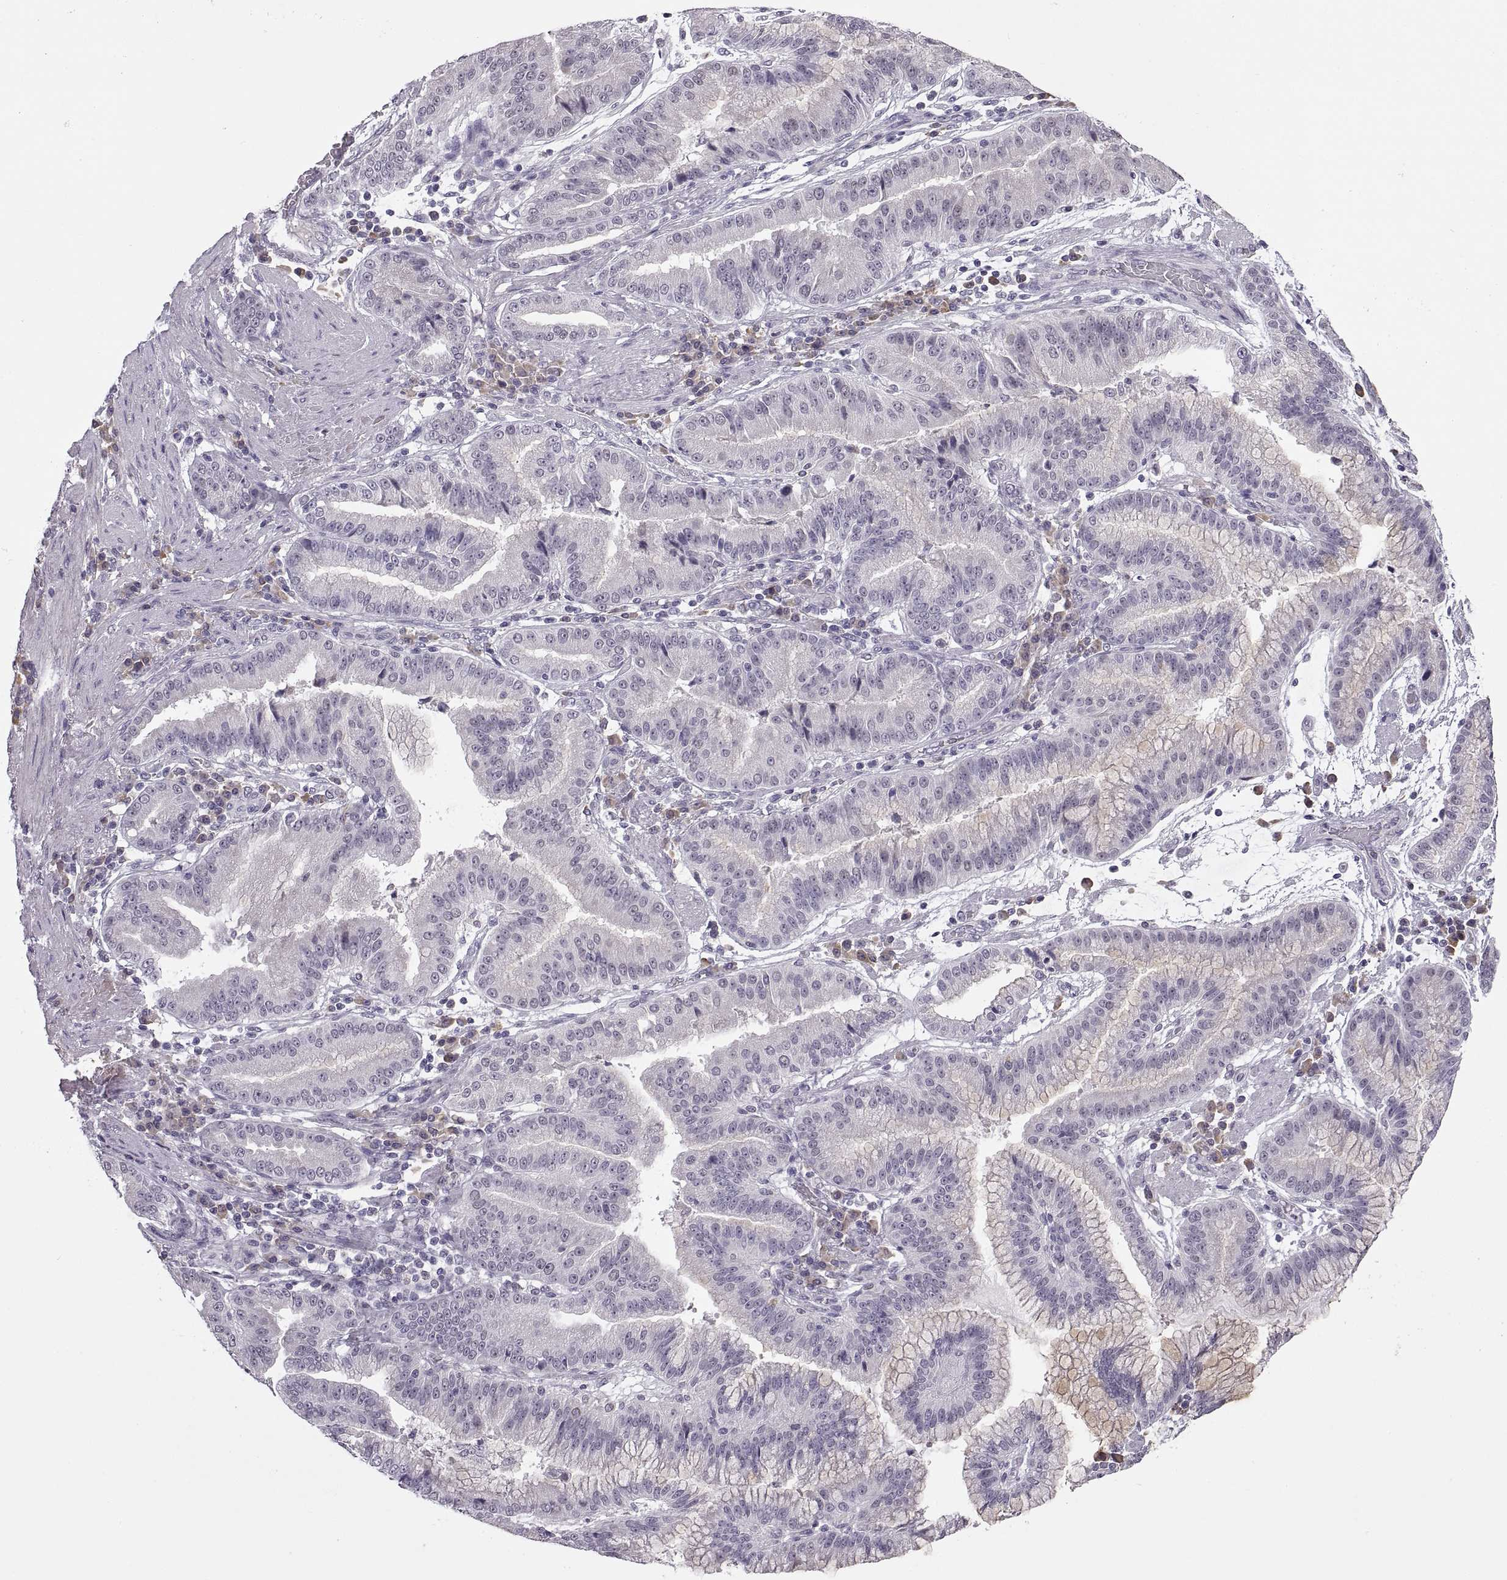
{"staining": {"intensity": "negative", "quantity": "none", "location": "none"}, "tissue": "stomach cancer", "cell_type": "Tumor cells", "image_type": "cancer", "snomed": [{"axis": "morphology", "description": "Adenocarcinoma, NOS"}, {"axis": "topography", "description": "Stomach"}], "caption": "The IHC photomicrograph has no significant positivity in tumor cells of adenocarcinoma (stomach) tissue.", "gene": "MAGEB18", "patient": {"sex": "male", "age": 83}}